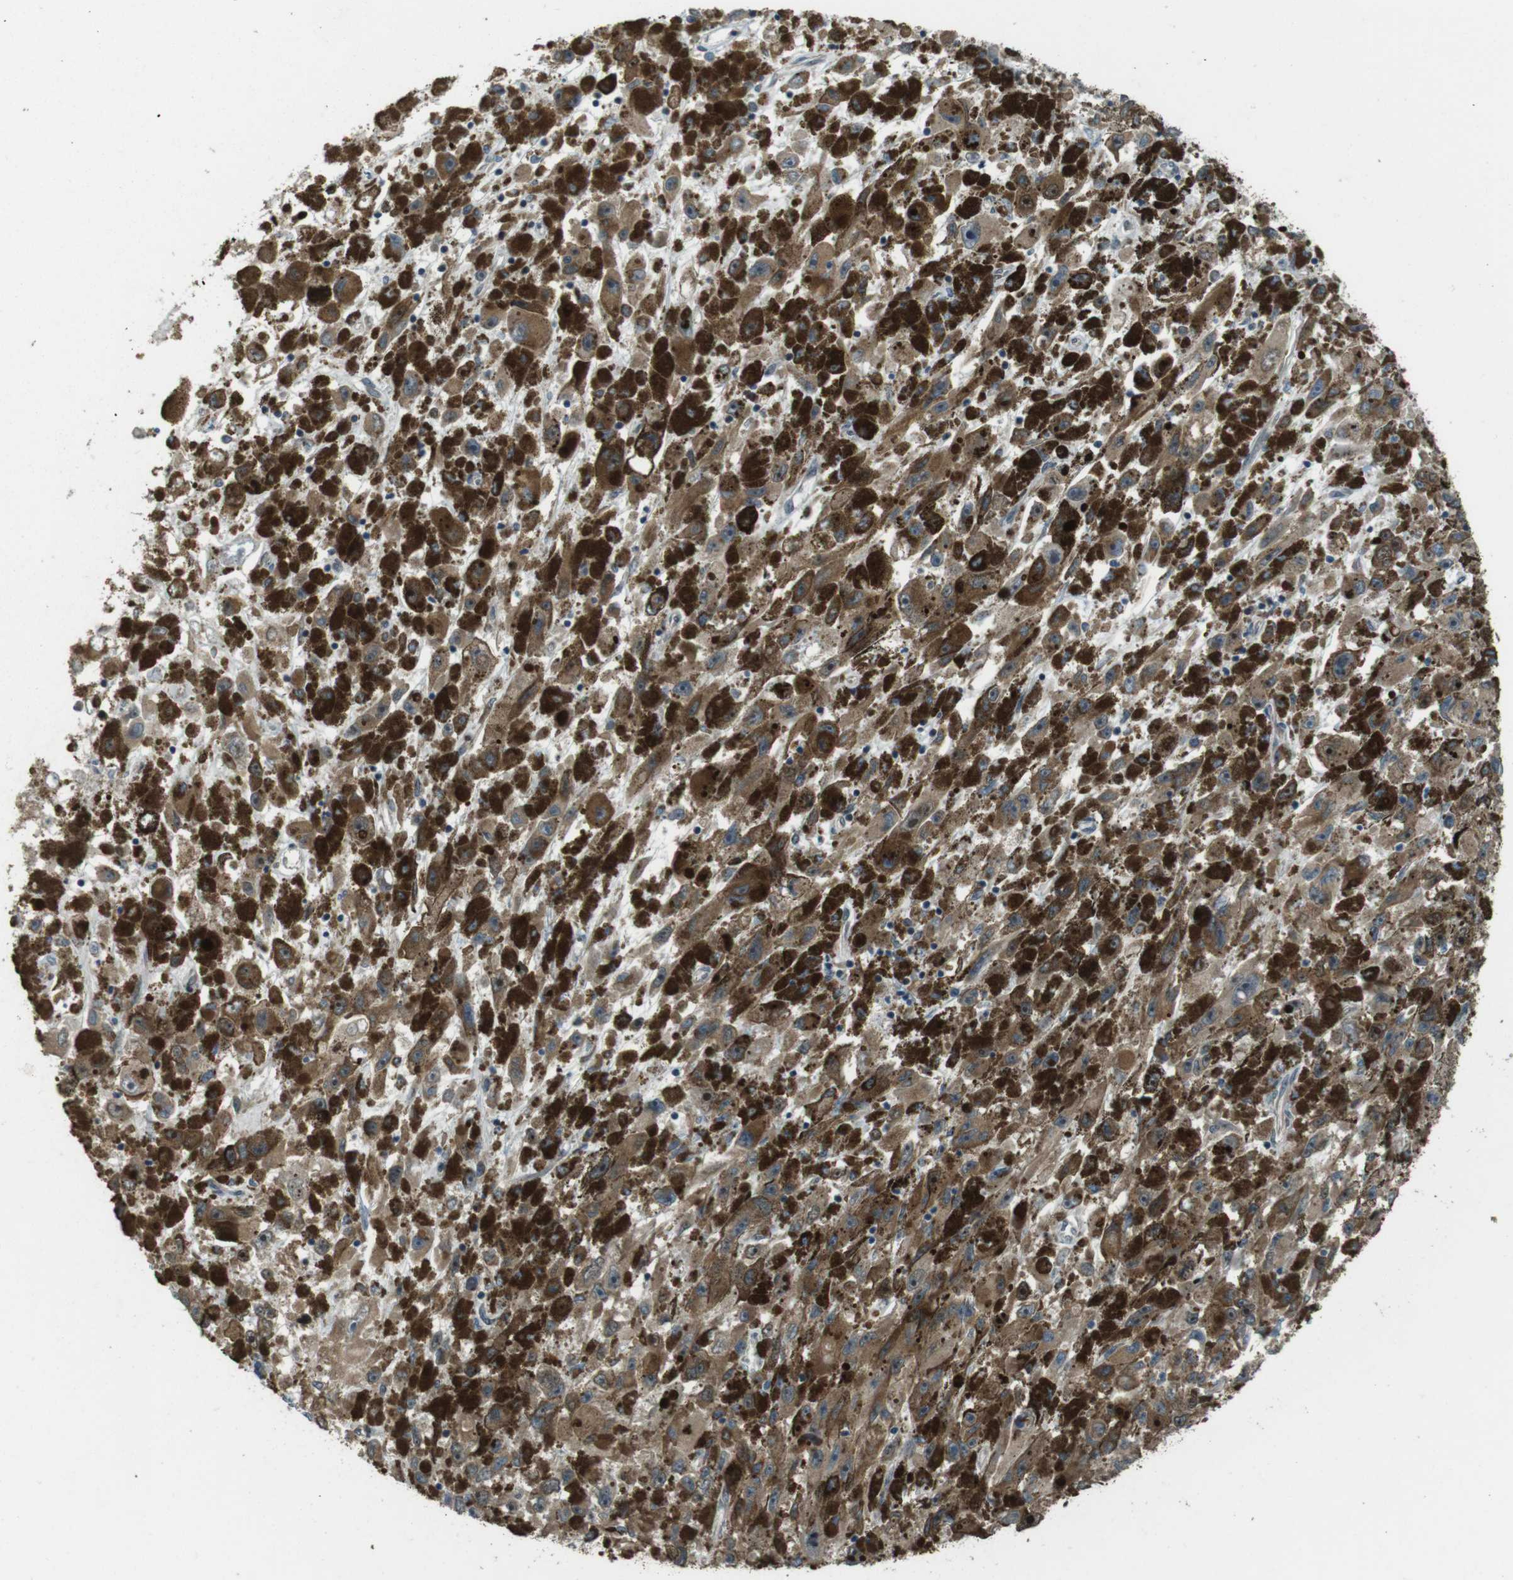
{"staining": {"intensity": "strong", "quantity": ">75%", "location": "cytoplasmic/membranous"}, "tissue": "melanoma", "cell_type": "Tumor cells", "image_type": "cancer", "snomed": [{"axis": "morphology", "description": "Malignant melanoma, NOS"}, {"axis": "topography", "description": "Skin"}], "caption": "Strong cytoplasmic/membranous staining for a protein is identified in about >75% of tumor cells of melanoma using IHC.", "gene": "ZNF330", "patient": {"sex": "female", "age": 104}}